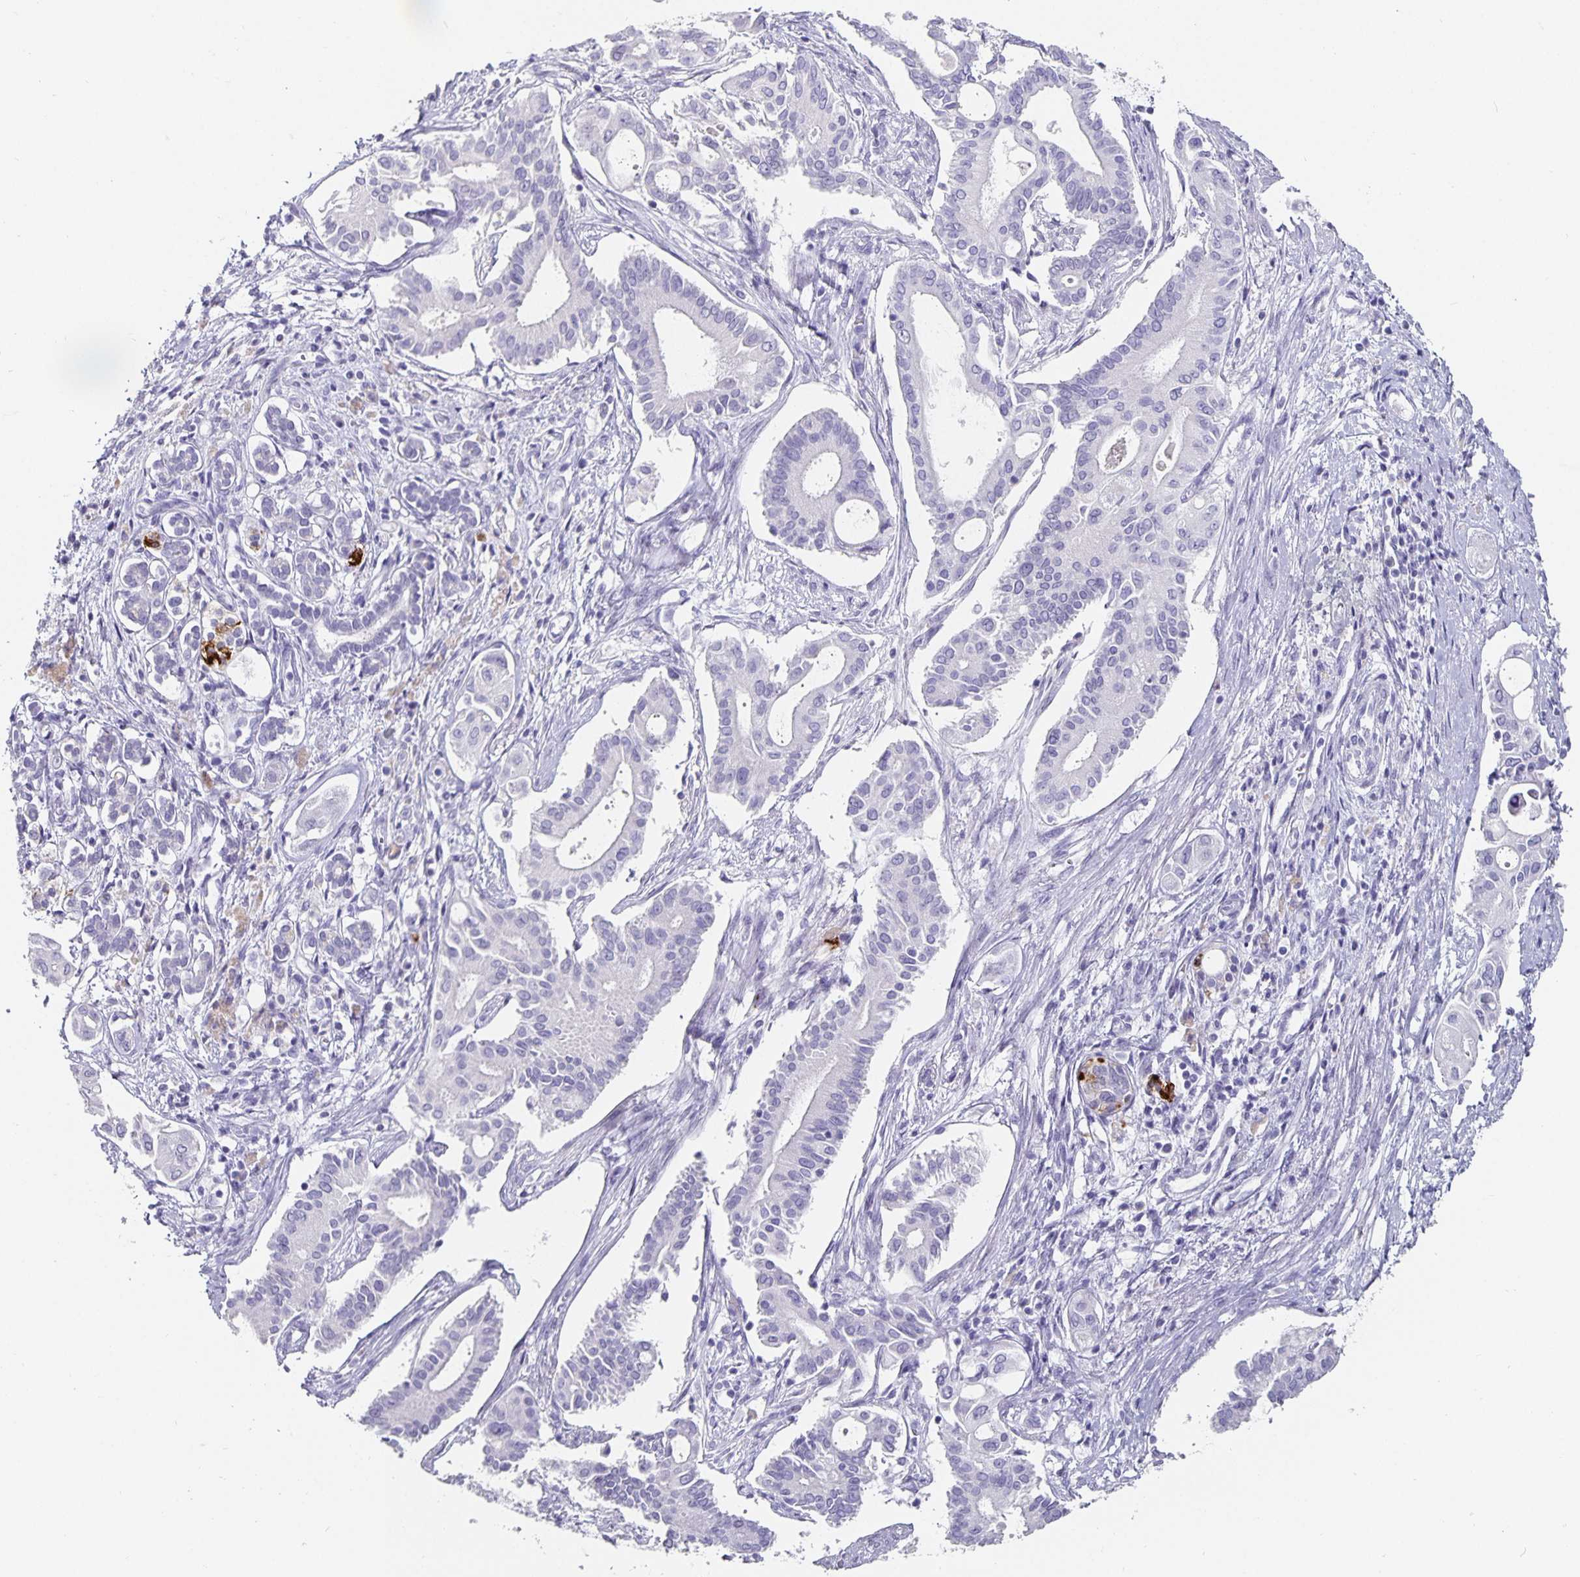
{"staining": {"intensity": "negative", "quantity": "none", "location": "none"}, "tissue": "pancreatic cancer", "cell_type": "Tumor cells", "image_type": "cancer", "snomed": [{"axis": "morphology", "description": "Adenocarcinoma, NOS"}, {"axis": "topography", "description": "Pancreas"}], "caption": "The immunohistochemistry photomicrograph has no significant expression in tumor cells of pancreatic cancer (adenocarcinoma) tissue. The staining was performed using DAB to visualize the protein expression in brown, while the nuclei were stained in blue with hematoxylin (Magnification: 20x).", "gene": "CHGA", "patient": {"sex": "female", "age": 68}}